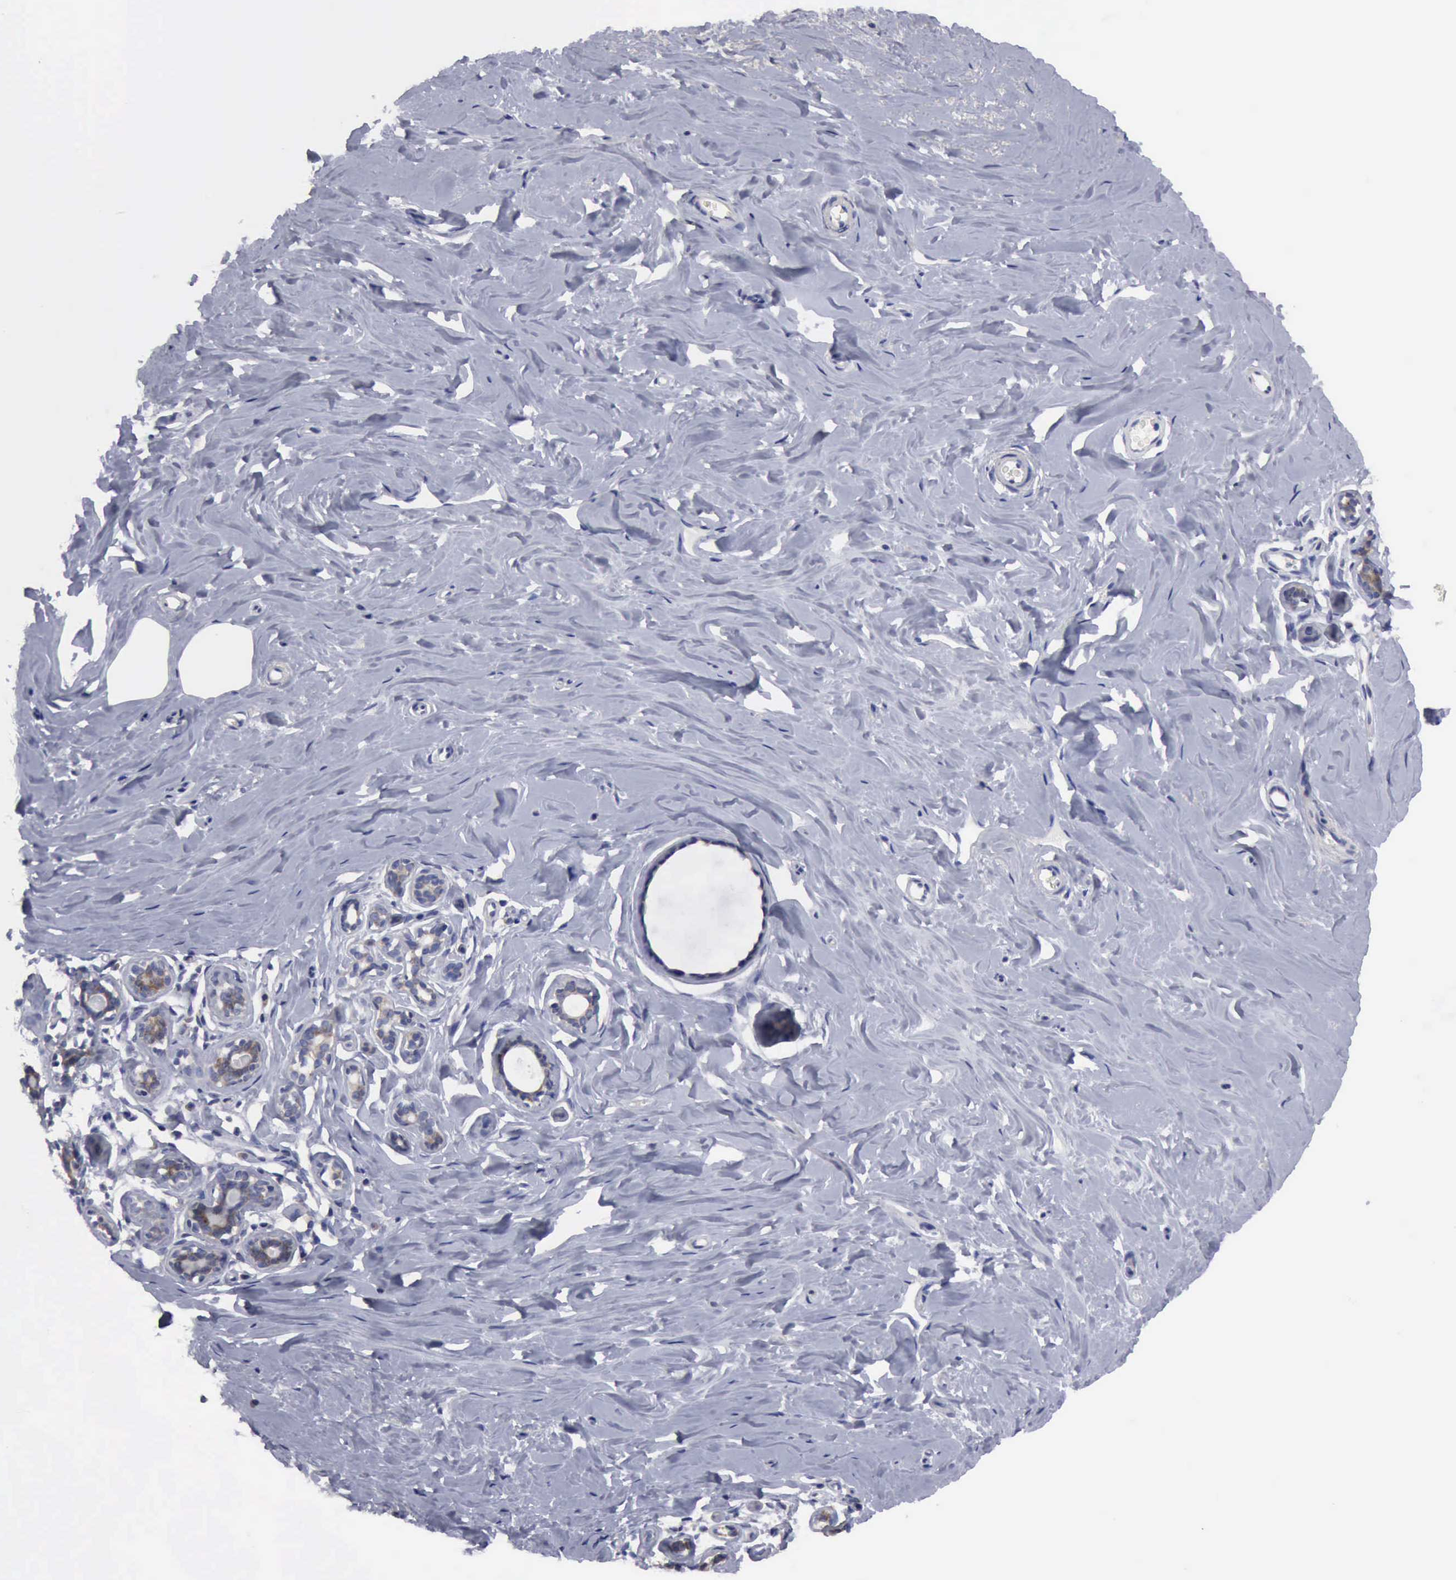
{"staining": {"intensity": "negative", "quantity": "none", "location": "none"}, "tissue": "breast", "cell_type": "Adipocytes", "image_type": "normal", "snomed": [{"axis": "morphology", "description": "Normal tissue, NOS"}, {"axis": "topography", "description": "Breast"}], "caption": "The micrograph exhibits no significant staining in adipocytes of breast. (Brightfield microscopy of DAB immunohistochemistry (IHC) at high magnification).", "gene": "TXLNG", "patient": {"sex": "female", "age": 45}}